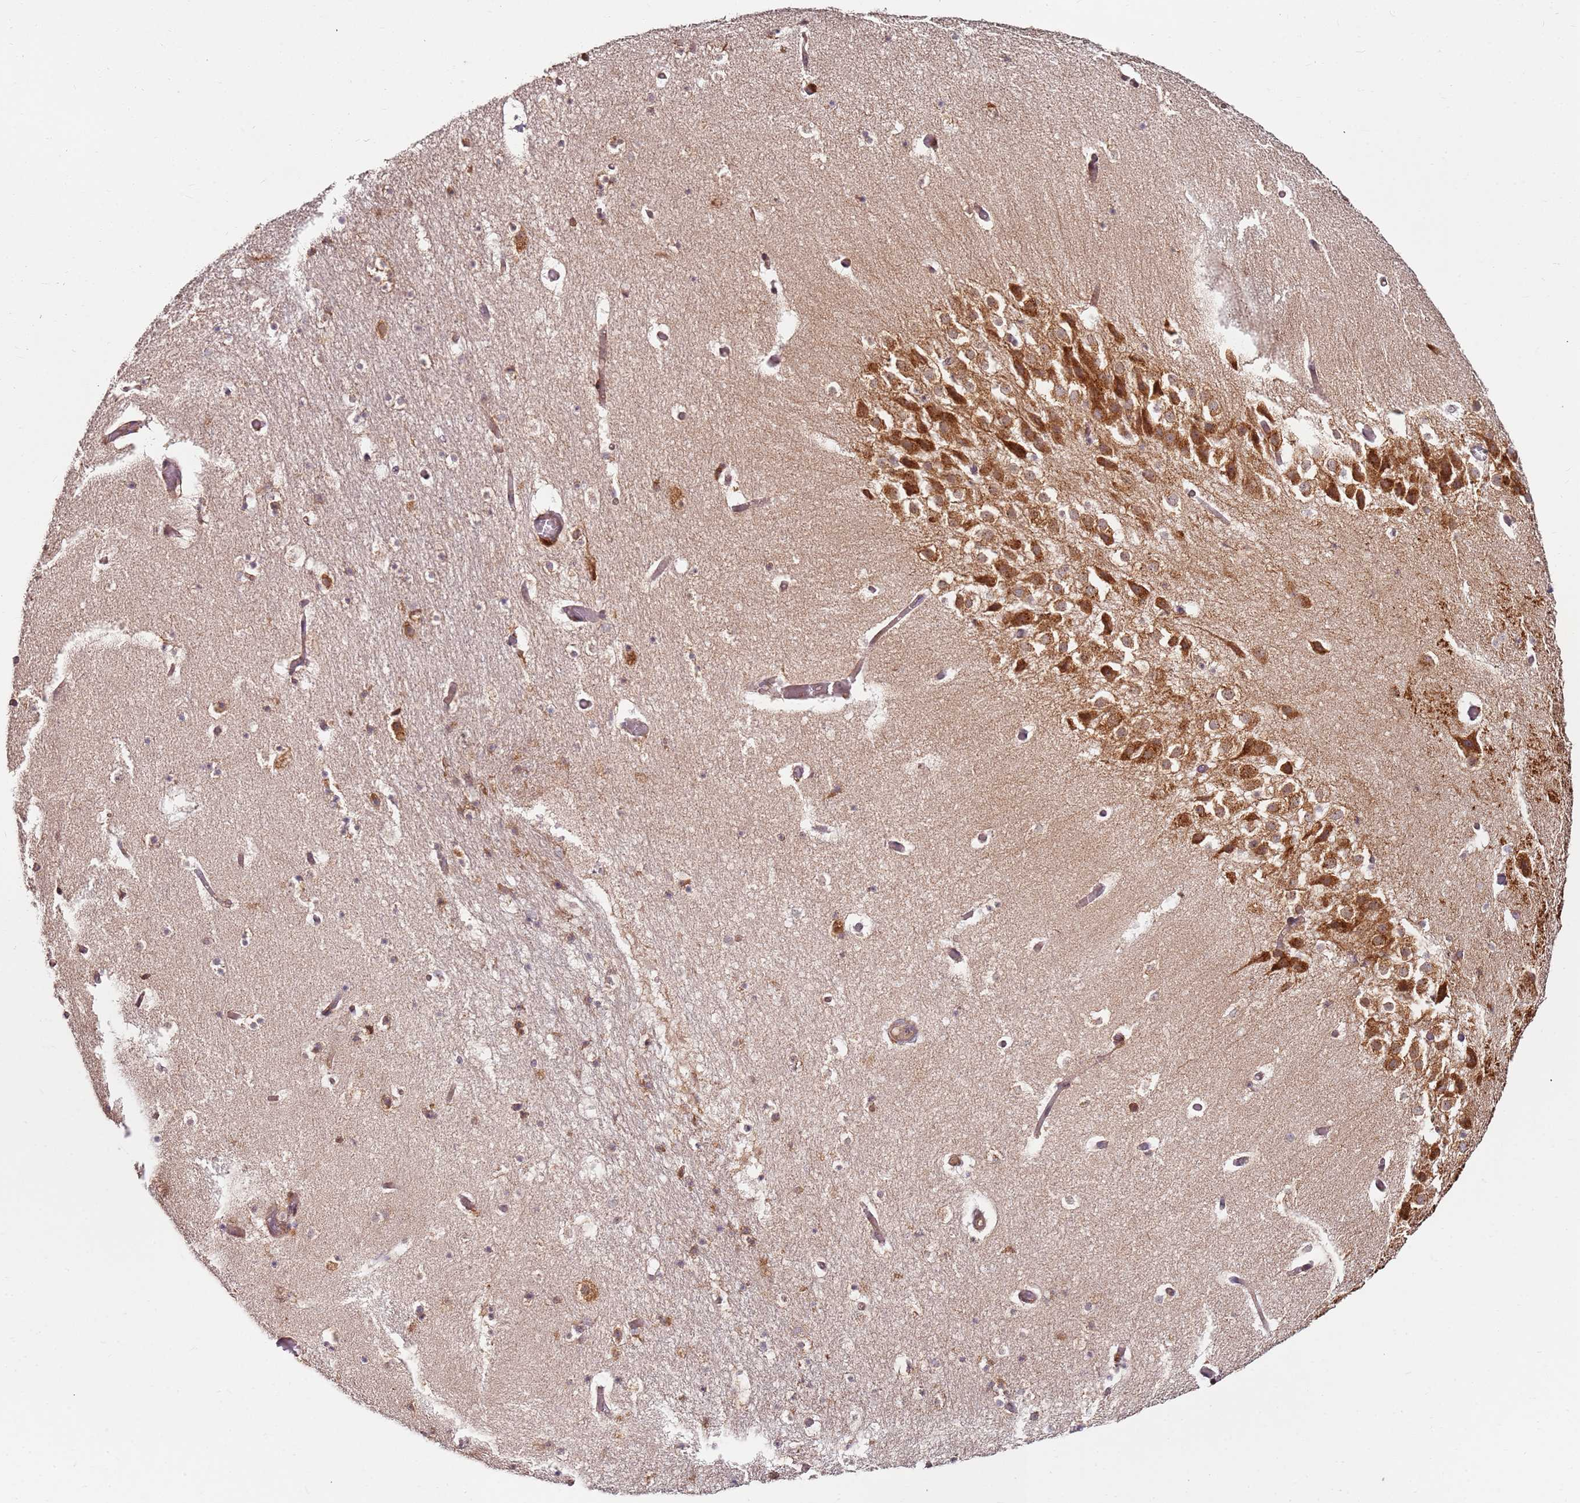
{"staining": {"intensity": "moderate", "quantity": "25%-75%", "location": "cytoplasmic/membranous"}, "tissue": "hippocampus", "cell_type": "Glial cells", "image_type": "normal", "snomed": [{"axis": "morphology", "description": "Normal tissue, NOS"}, {"axis": "topography", "description": "Hippocampus"}], "caption": "This micrograph exhibits immunohistochemistry (IHC) staining of benign human hippocampus, with medium moderate cytoplasmic/membranous positivity in approximately 25%-75% of glial cells.", "gene": "RPS3A", "patient": {"sex": "female", "age": 52}}